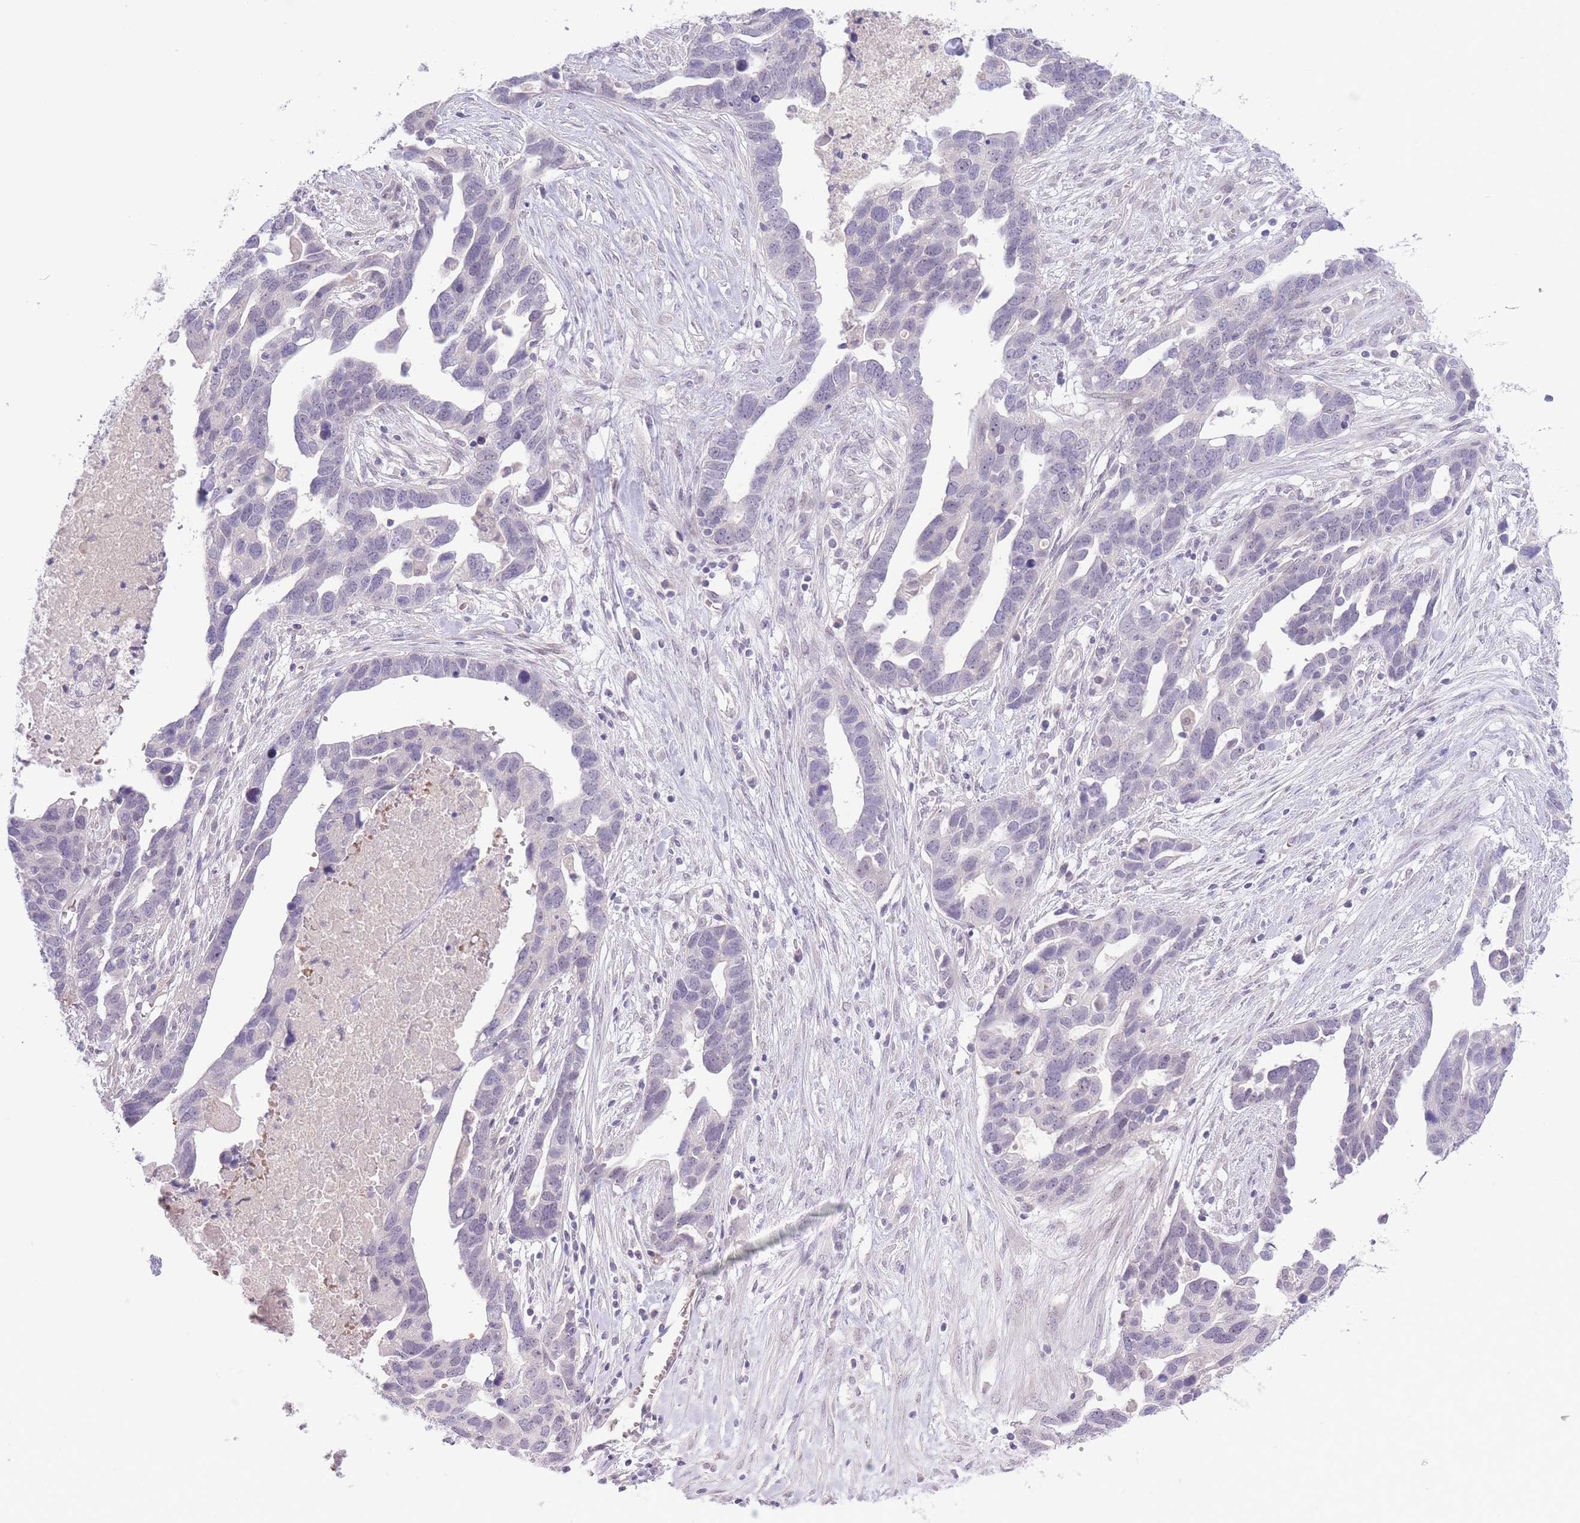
{"staining": {"intensity": "negative", "quantity": "none", "location": "none"}, "tissue": "ovarian cancer", "cell_type": "Tumor cells", "image_type": "cancer", "snomed": [{"axis": "morphology", "description": "Cystadenocarcinoma, serous, NOS"}, {"axis": "topography", "description": "Ovary"}], "caption": "Ovarian cancer (serous cystadenocarcinoma) was stained to show a protein in brown. There is no significant positivity in tumor cells. (Brightfield microscopy of DAB (3,3'-diaminobenzidine) immunohistochemistry (IHC) at high magnification).", "gene": "FBXO46", "patient": {"sex": "female", "age": 54}}